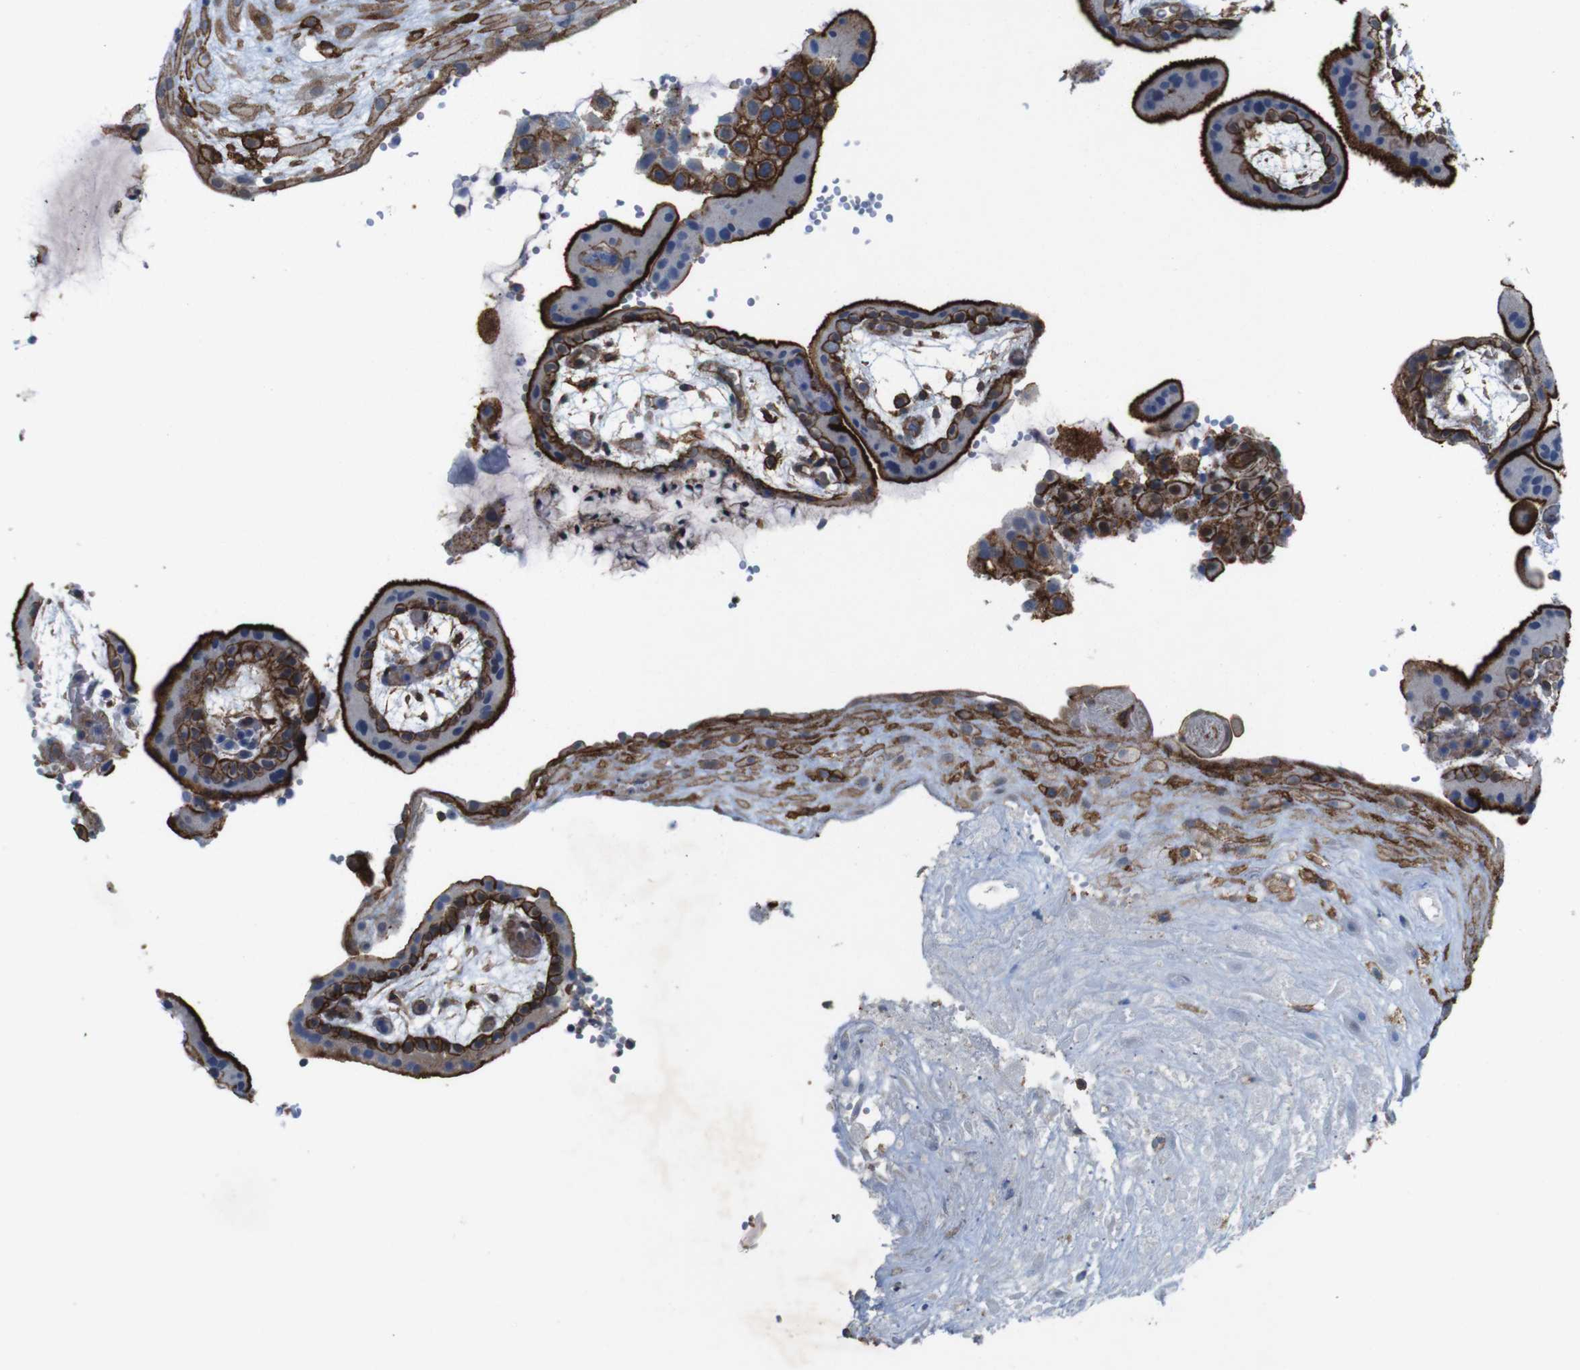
{"staining": {"intensity": "strong", "quantity": ">75%", "location": "cytoplasmic/membranous"}, "tissue": "placenta", "cell_type": "Decidual cells", "image_type": "normal", "snomed": [{"axis": "morphology", "description": "Normal tissue, NOS"}, {"axis": "topography", "description": "Placenta"}], "caption": "High-power microscopy captured an immunohistochemistry (IHC) image of benign placenta, revealing strong cytoplasmic/membranous expression in approximately >75% of decidual cells.", "gene": "PTGER4", "patient": {"sex": "female", "age": 18}}